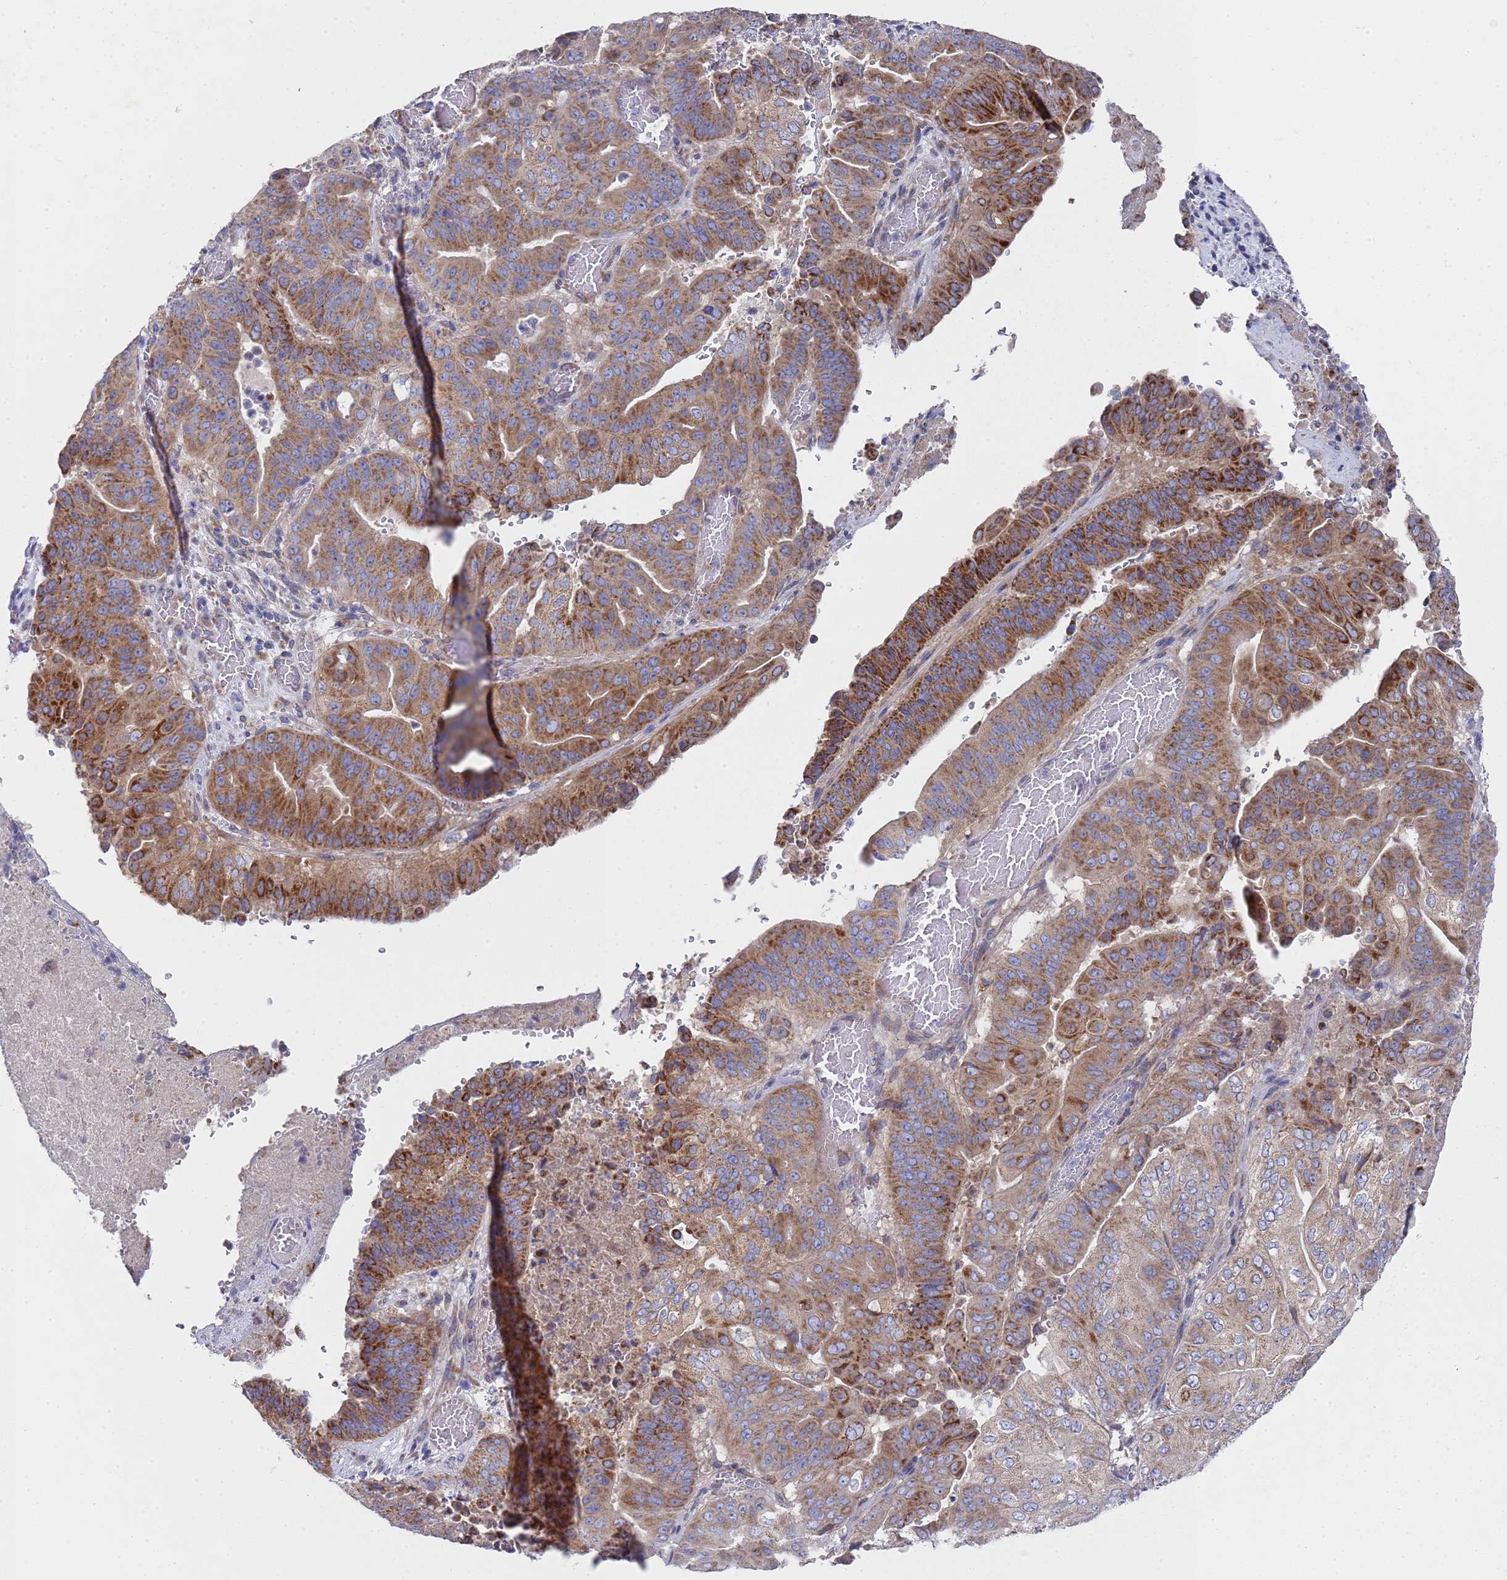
{"staining": {"intensity": "moderate", "quantity": ">75%", "location": "cytoplasmic/membranous"}, "tissue": "pancreatic cancer", "cell_type": "Tumor cells", "image_type": "cancer", "snomed": [{"axis": "morphology", "description": "Adenocarcinoma, NOS"}, {"axis": "topography", "description": "Pancreas"}], "caption": "A medium amount of moderate cytoplasmic/membranous expression is identified in approximately >75% of tumor cells in pancreatic cancer tissue. Using DAB (3,3'-diaminobenzidine) (brown) and hematoxylin (blue) stains, captured at high magnification using brightfield microscopy.", "gene": "NPEPPS", "patient": {"sex": "female", "age": 77}}